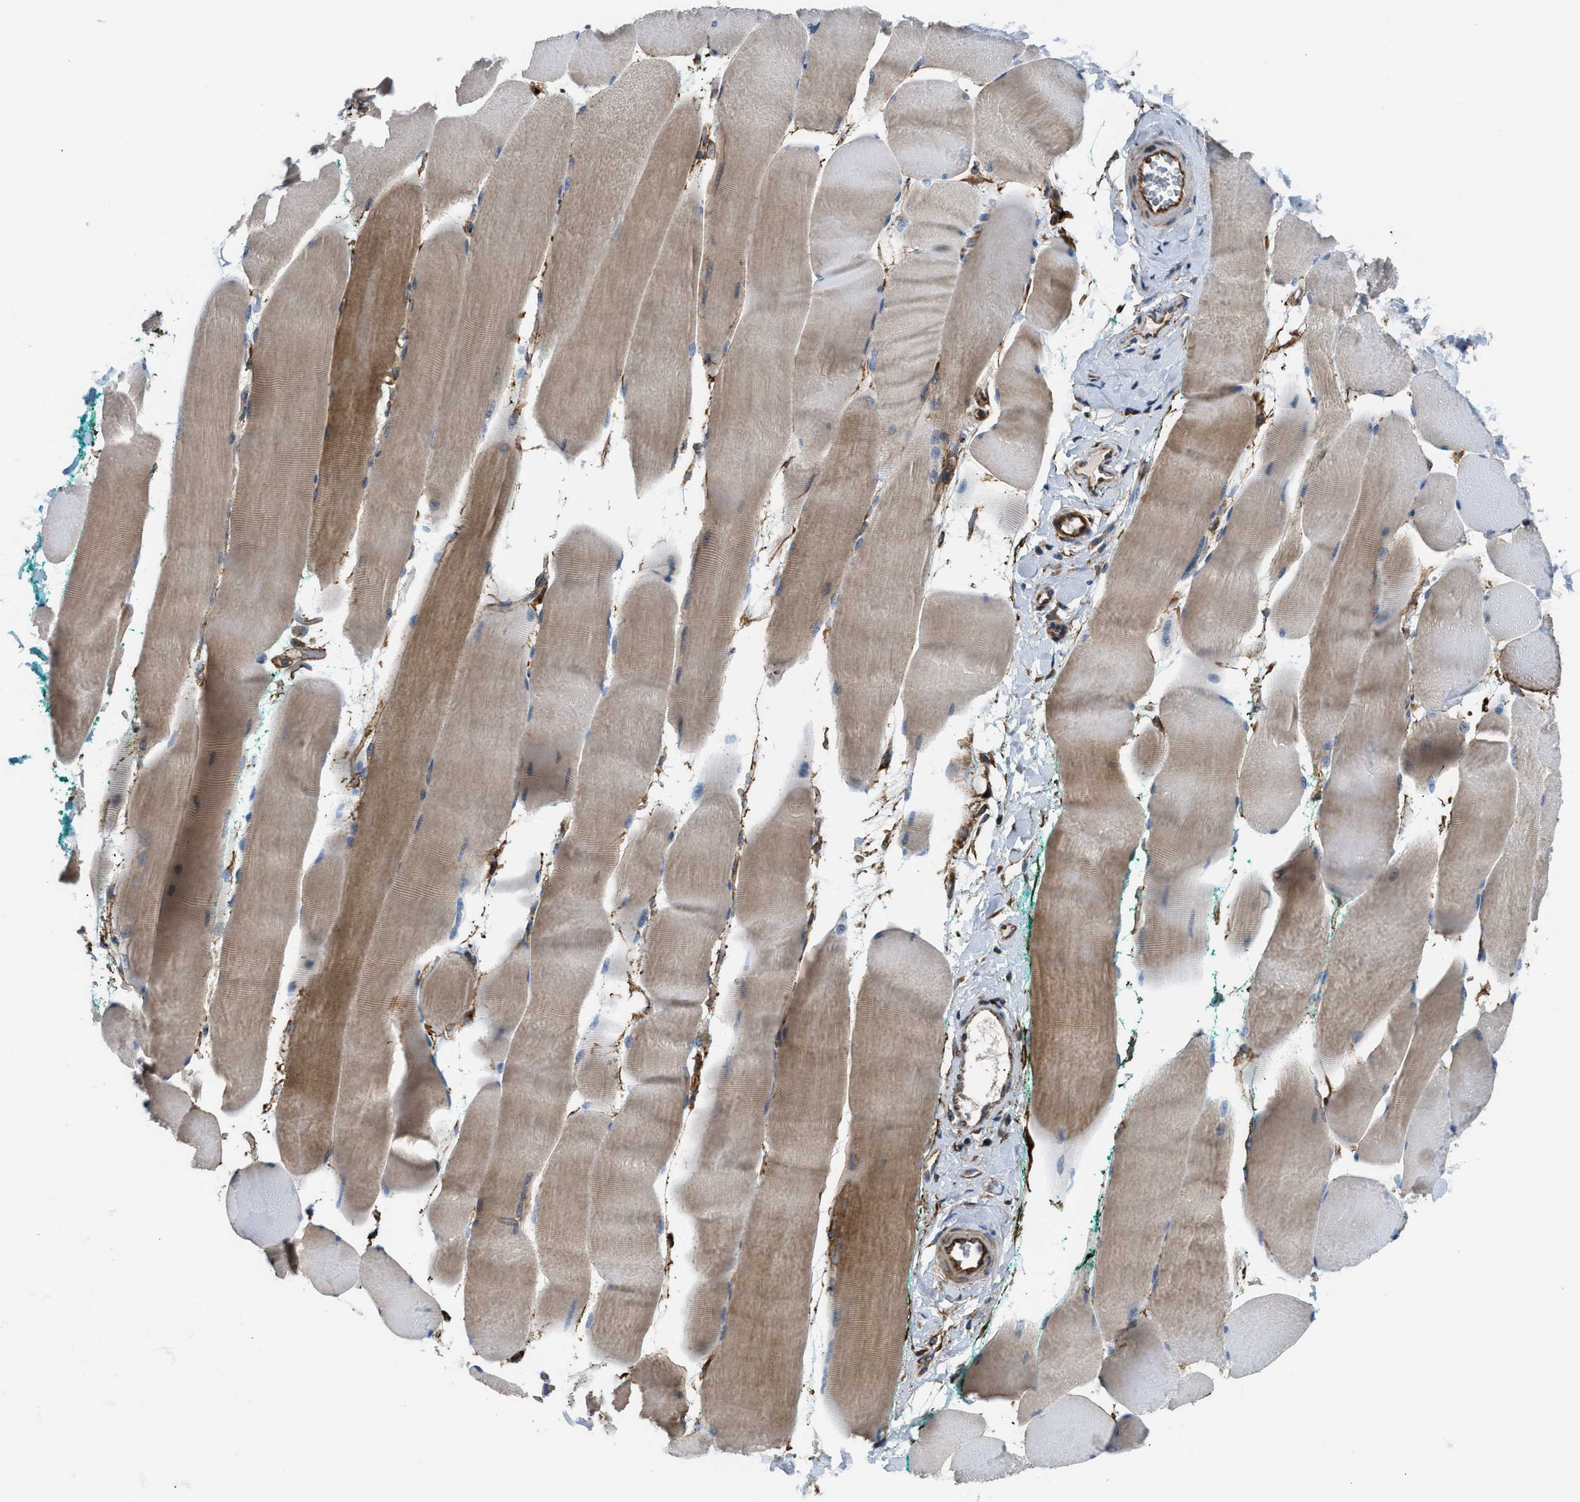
{"staining": {"intensity": "moderate", "quantity": ">75%", "location": "cytoplasmic/membranous"}, "tissue": "skeletal muscle", "cell_type": "Myocytes", "image_type": "normal", "snomed": [{"axis": "morphology", "description": "Normal tissue, NOS"}, {"axis": "morphology", "description": "Squamous cell carcinoma, NOS"}, {"axis": "topography", "description": "Skeletal muscle"}], "caption": "Immunohistochemistry (IHC) histopathology image of unremarkable skeletal muscle: skeletal muscle stained using IHC demonstrates medium levels of moderate protein expression localized specifically in the cytoplasmic/membranous of myocytes, appearing as a cytoplasmic/membranous brown color.", "gene": "SLC10A3", "patient": {"sex": "male", "age": 51}}